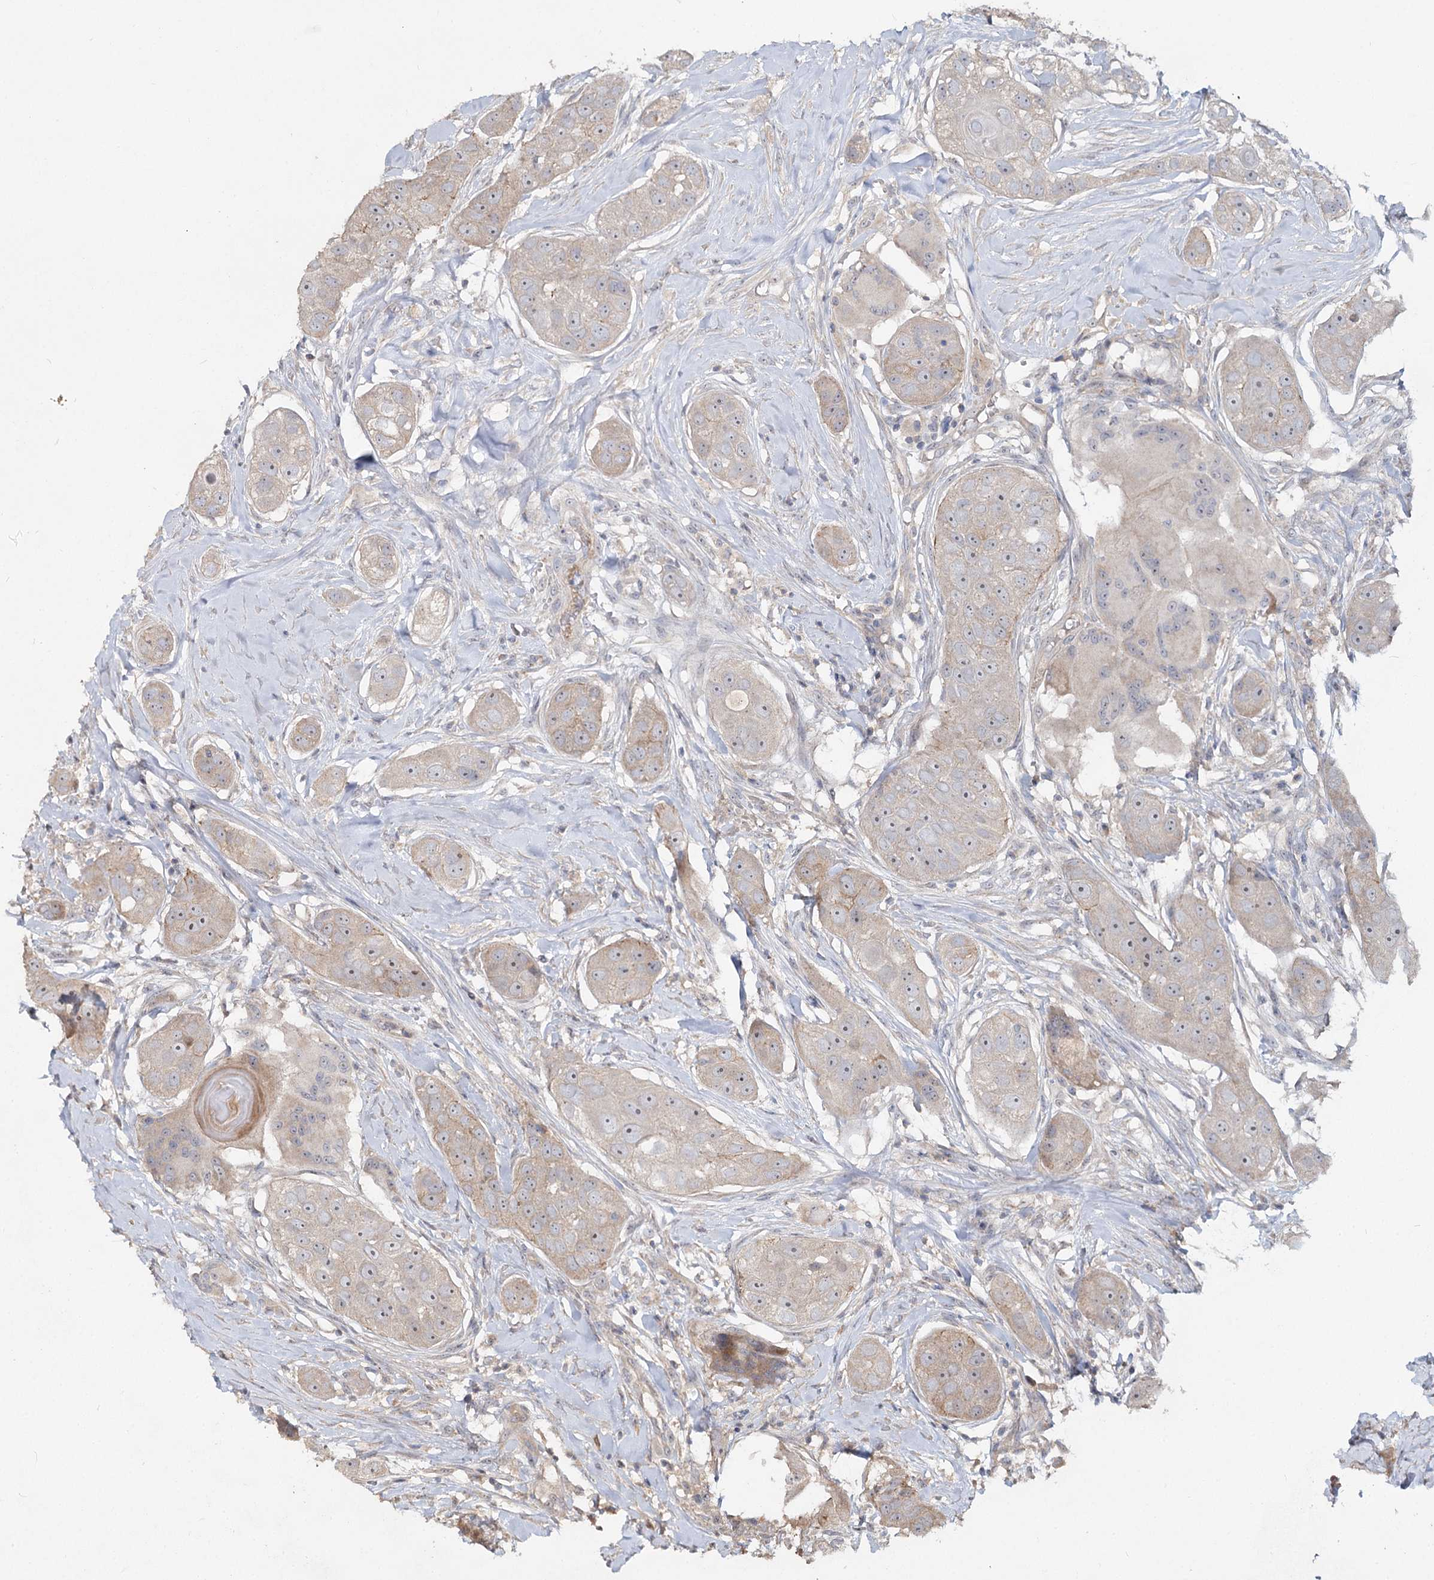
{"staining": {"intensity": "weak", "quantity": "<25%", "location": "cytoplasmic/membranous,nuclear"}, "tissue": "head and neck cancer", "cell_type": "Tumor cells", "image_type": "cancer", "snomed": [{"axis": "morphology", "description": "Normal tissue, NOS"}, {"axis": "morphology", "description": "Squamous cell carcinoma, NOS"}, {"axis": "topography", "description": "Skeletal muscle"}, {"axis": "topography", "description": "Head-Neck"}], "caption": "Histopathology image shows no protein staining in tumor cells of head and neck squamous cell carcinoma tissue.", "gene": "ANGPTL5", "patient": {"sex": "male", "age": 51}}